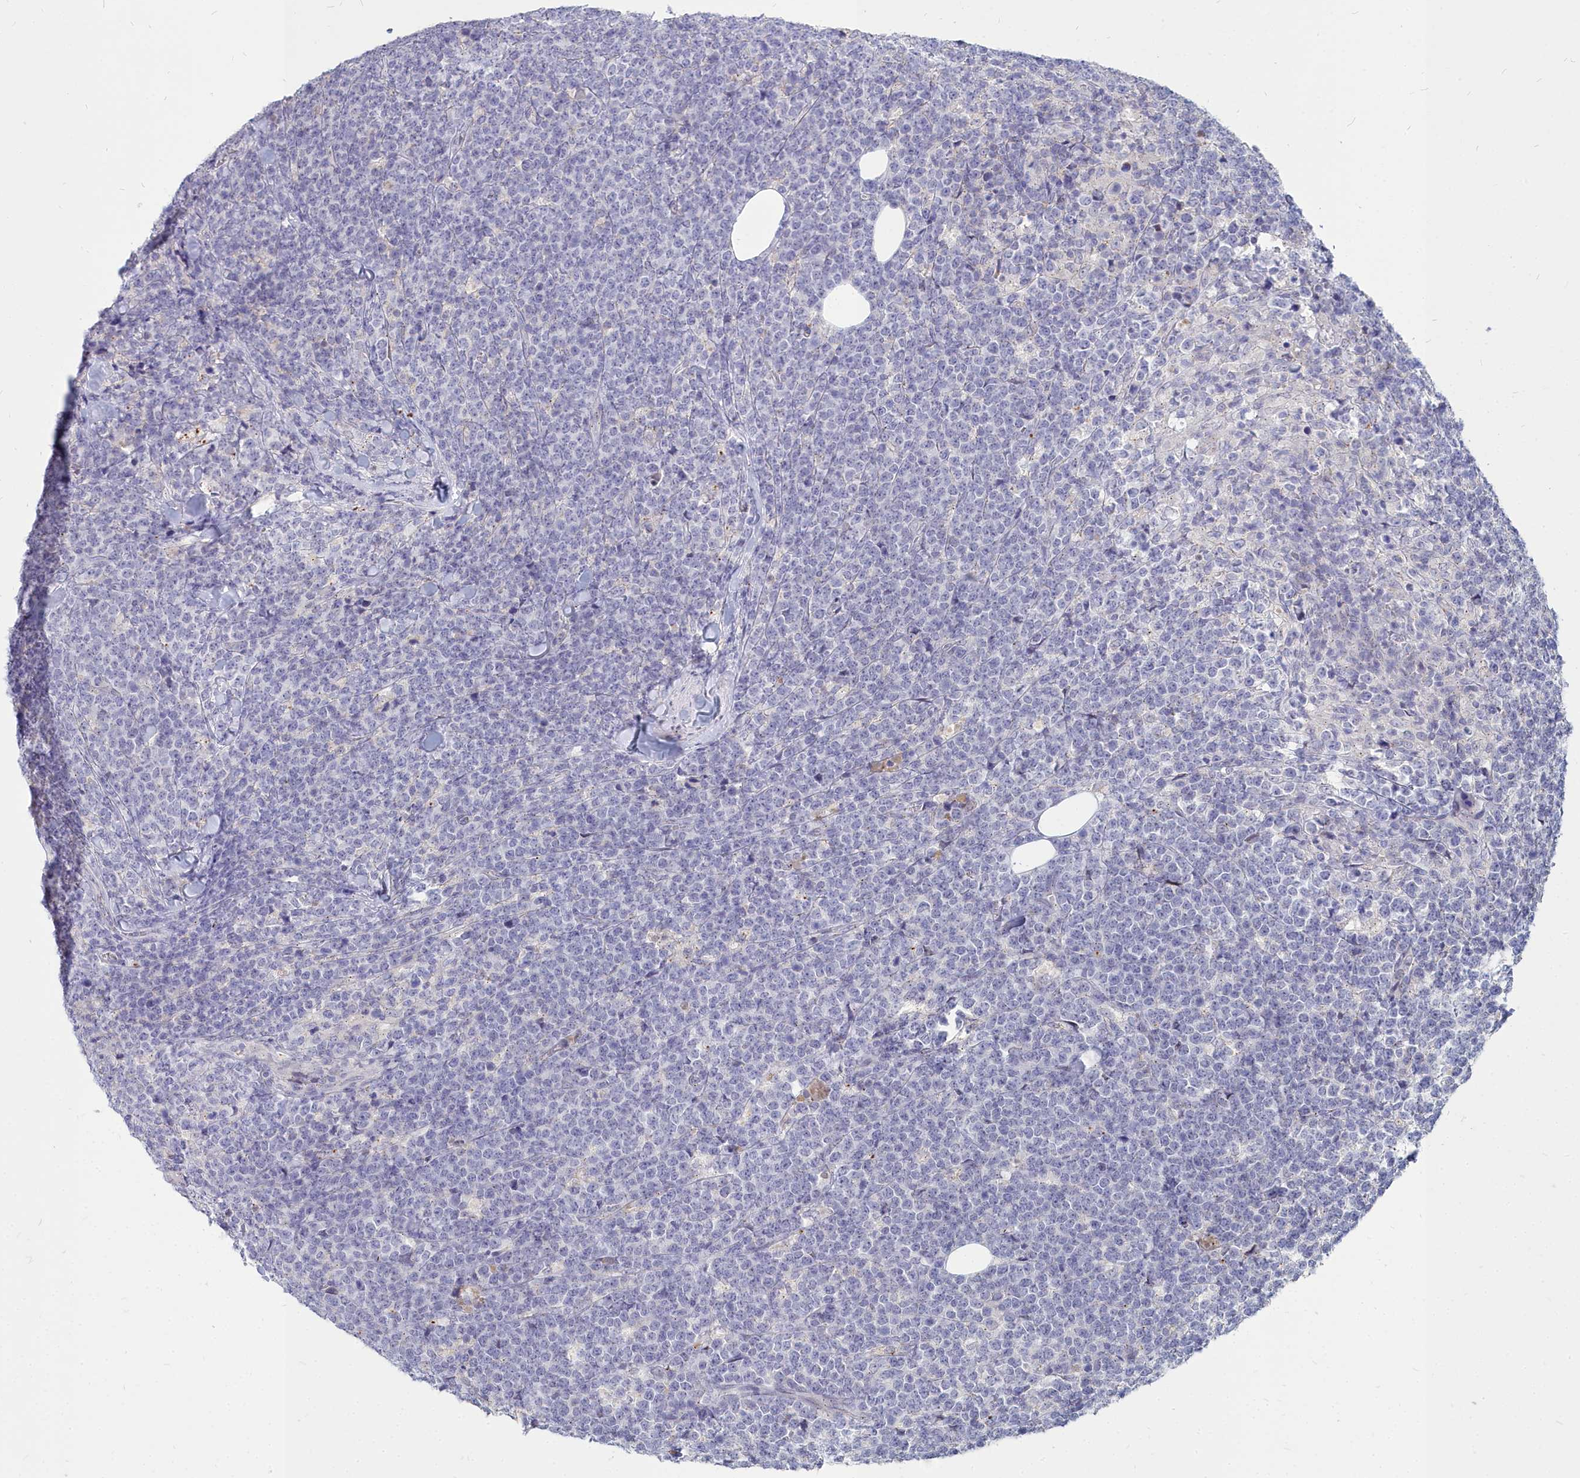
{"staining": {"intensity": "negative", "quantity": "none", "location": "none"}, "tissue": "lymphoma", "cell_type": "Tumor cells", "image_type": "cancer", "snomed": [{"axis": "morphology", "description": "Malignant lymphoma, non-Hodgkin's type, High grade"}, {"axis": "topography", "description": "Small intestine"}], "caption": "IHC image of high-grade malignant lymphoma, non-Hodgkin's type stained for a protein (brown), which exhibits no positivity in tumor cells.", "gene": "NOXA1", "patient": {"sex": "male", "age": 8}}